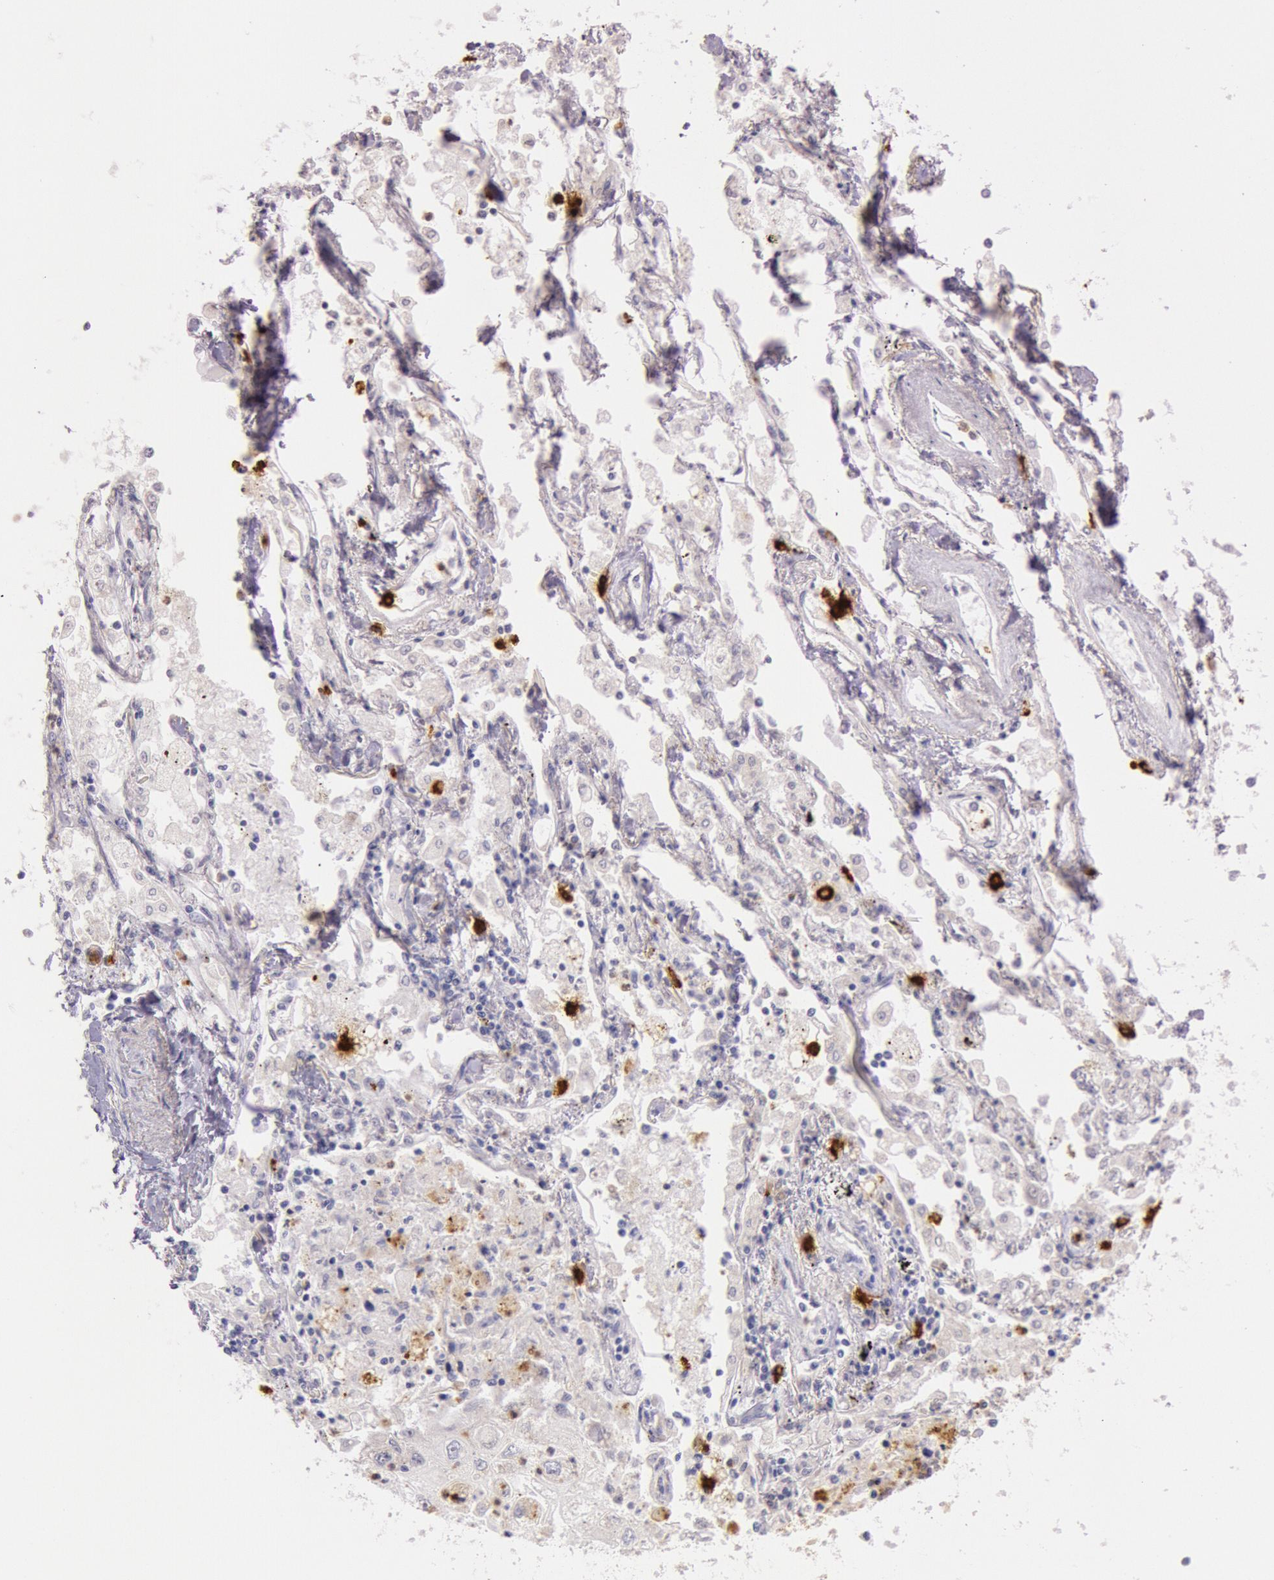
{"staining": {"intensity": "negative", "quantity": "none", "location": "none"}, "tissue": "lung cancer", "cell_type": "Tumor cells", "image_type": "cancer", "snomed": [{"axis": "morphology", "description": "Squamous cell carcinoma, NOS"}, {"axis": "topography", "description": "Lung"}], "caption": "A photomicrograph of lung squamous cell carcinoma stained for a protein exhibits no brown staining in tumor cells. (DAB (3,3'-diaminobenzidine) immunohistochemistry visualized using brightfield microscopy, high magnification).", "gene": "KDM6A", "patient": {"sex": "male", "age": 75}}